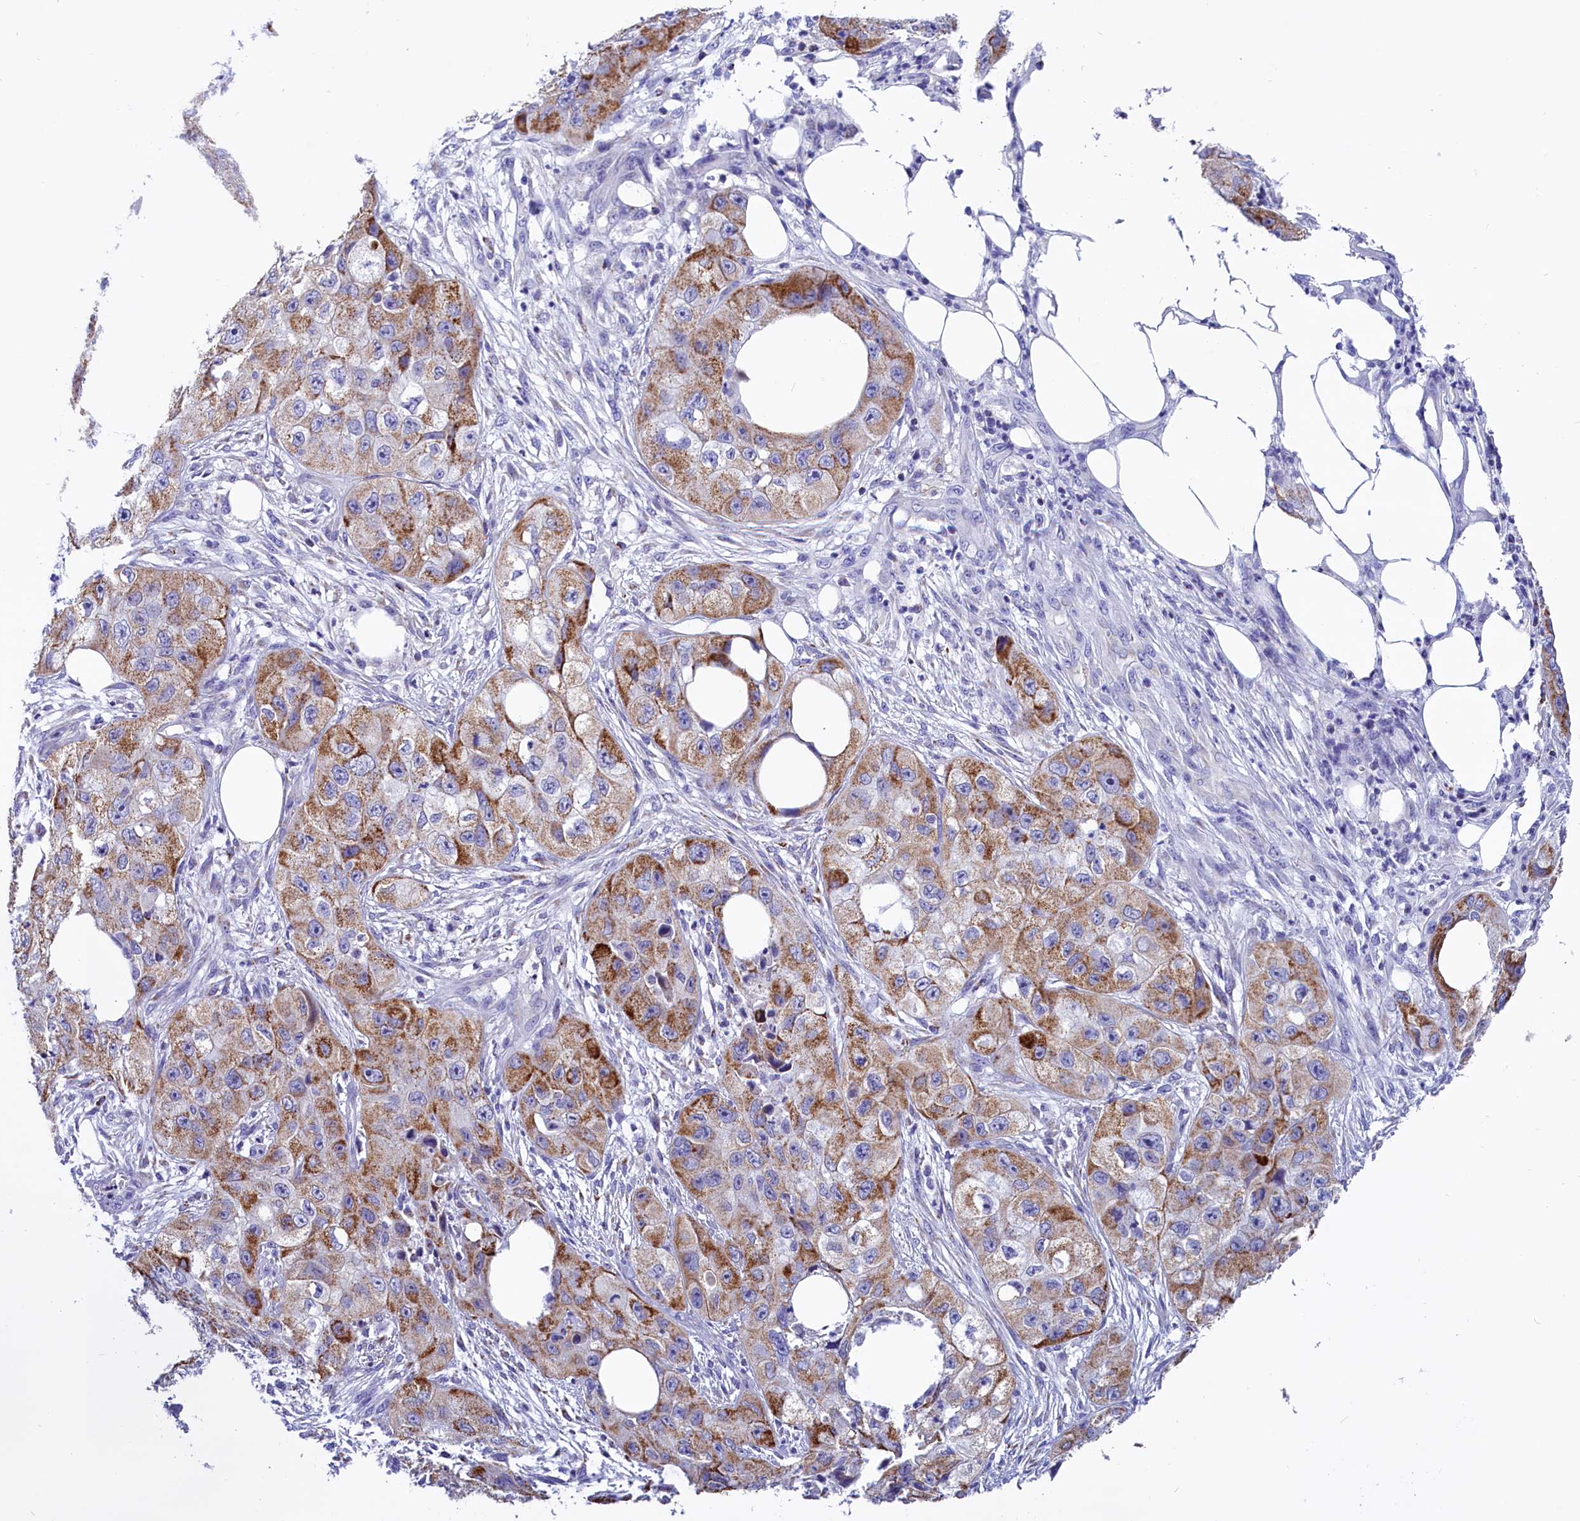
{"staining": {"intensity": "moderate", "quantity": ">75%", "location": "cytoplasmic/membranous"}, "tissue": "skin cancer", "cell_type": "Tumor cells", "image_type": "cancer", "snomed": [{"axis": "morphology", "description": "Squamous cell carcinoma, NOS"}, {"axis": "topography", "description": "Skin"}, {"axis": "topography", "description": "Subcutis"}], "caption": "Protein positivity by immunohistochemistry displays moderate cytoplasmic/membranous positivity in approximately >75% of tumor cells in skin cancer (squamous cell carcinoma).", "gene": "ABAT", "patient": {"sex": "male", "age": 73}}